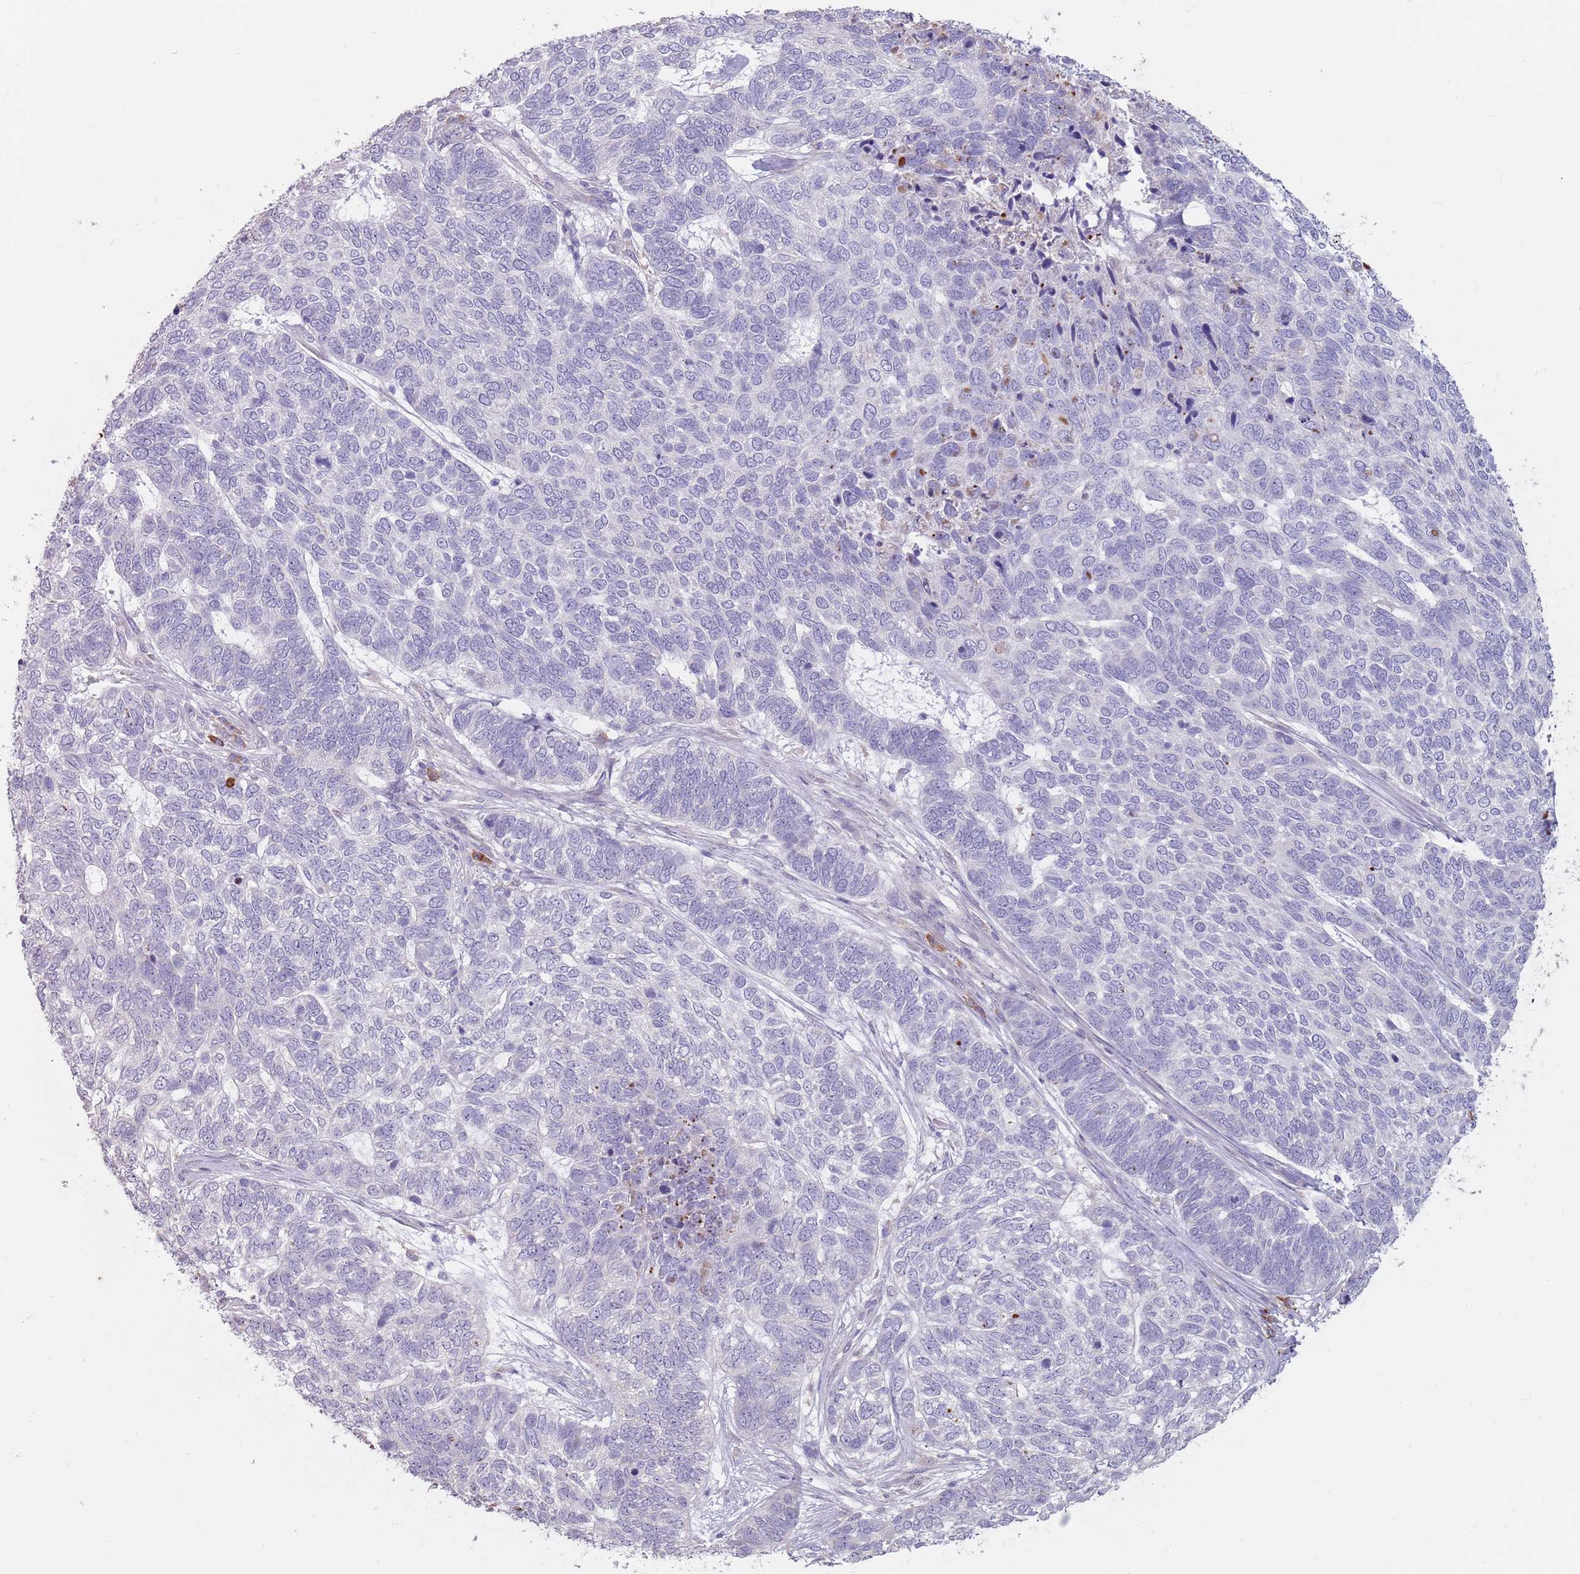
{"staining": {"intensity": "negative", "quantity": "none", "location": "none"}, "tissue": "skin cancer", "cell_type": "Tumor cells", "image_type": "cancer", "snomed": [{"axis": "morphology", "description": "Basal cell carcinoma"}, {"axis": "topography", "description": "Skin"}], "caption": "This is a histopathology image of IHC staining of skin cancer, which shows no staining in tumor cells.", "gene": "DXO", "patient": {"sex": "female", "age": 65}}